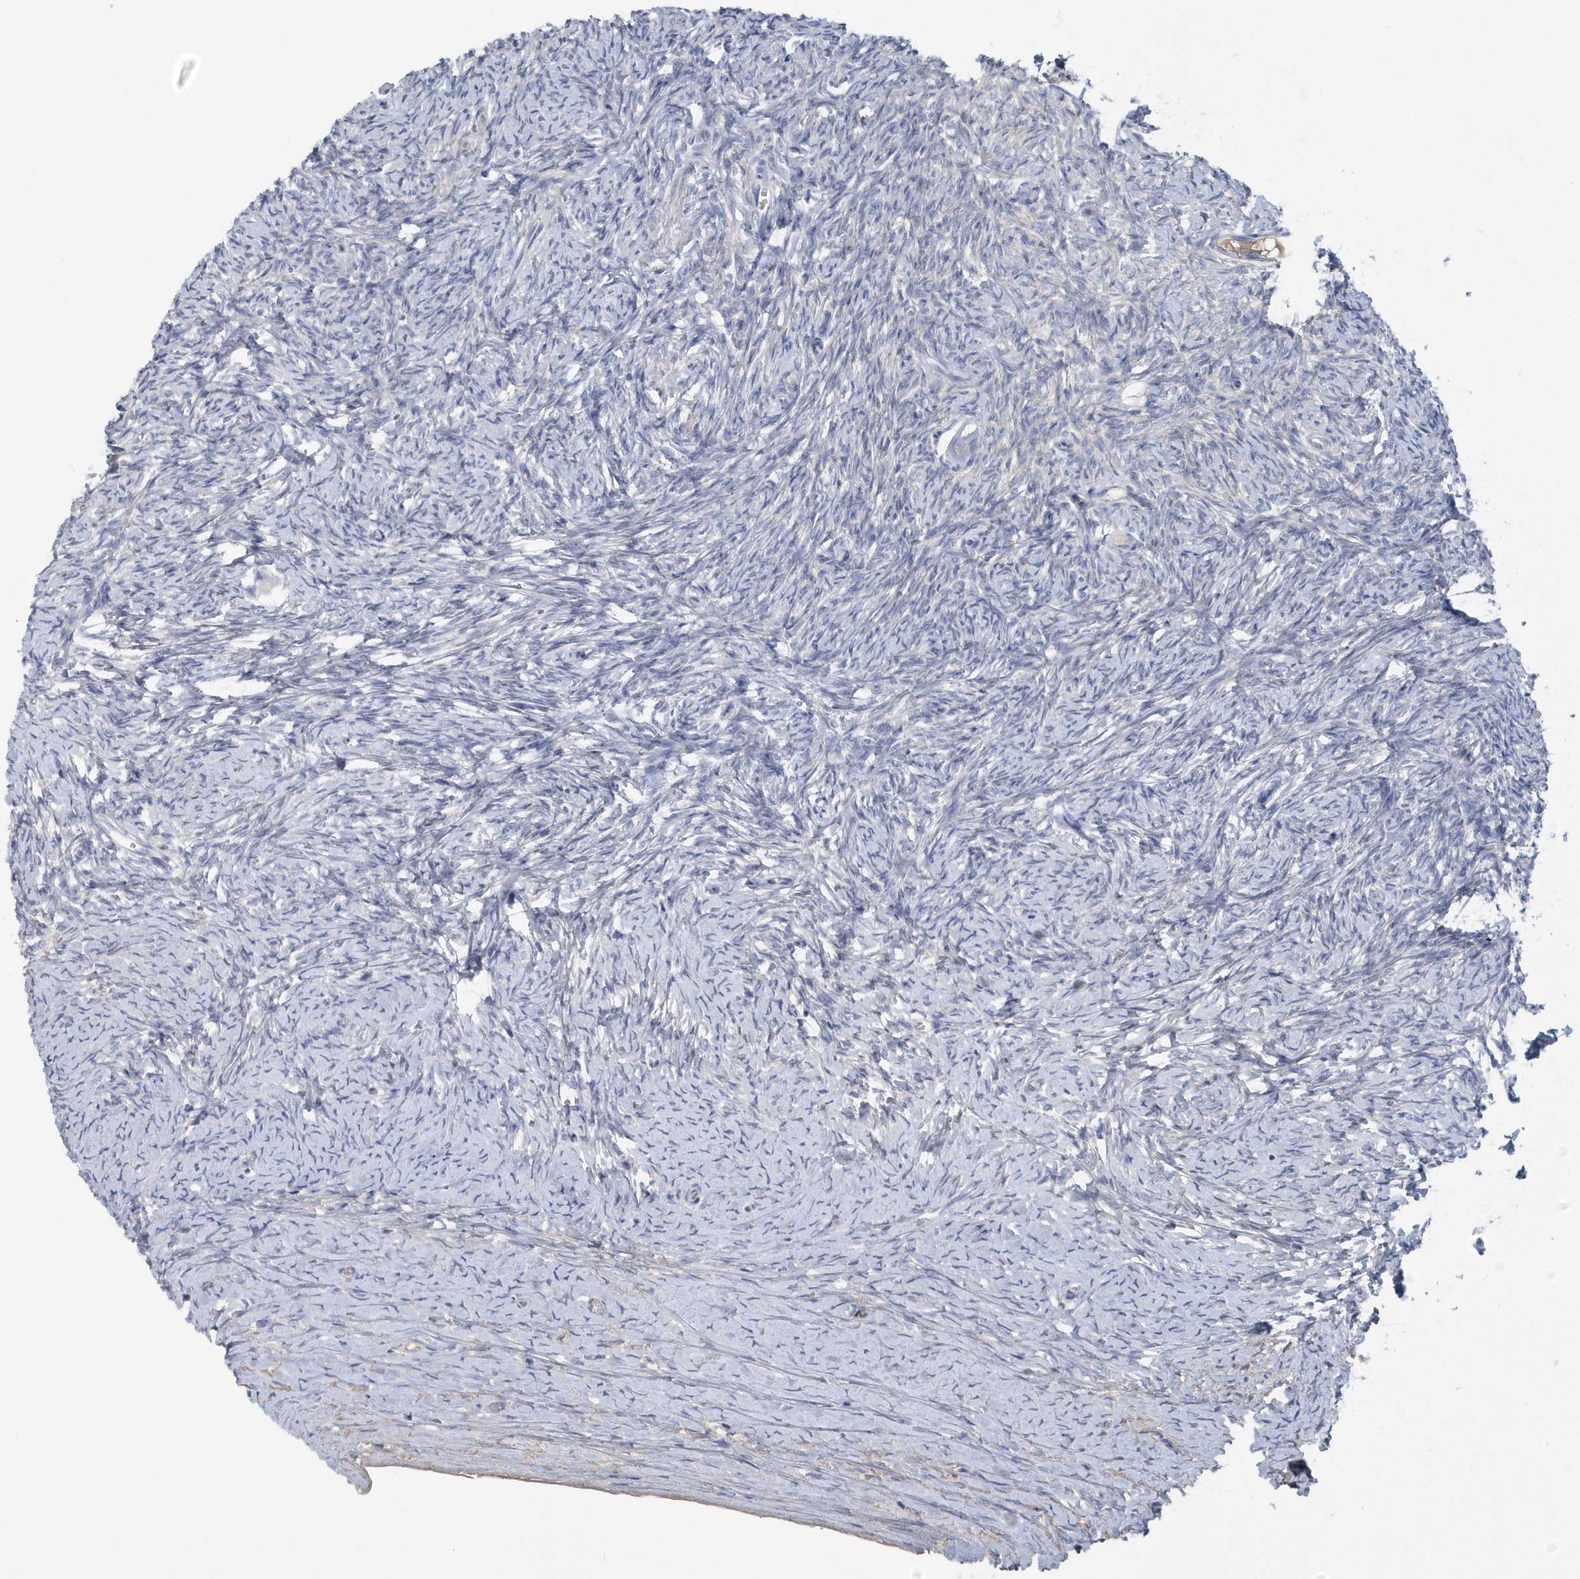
{"staining": {"intensity": "negative", "quantity": "none", "location": "none"}, "tissue": "ovary", "cell_type": "Ovarian stroma cells", "image_type": "normal", "snomed": [{"axis": "morphology", "description": "Normal tissue, NOS"}, {"axis": "morphology", "description": "Developmental malformation"}, {"axis": "topography", "description": "Ovary"}], "caption": "The immunohistochemistry micrograph has no significant staining in ovarian stroma cells of ovary.", "gene": "SPATA18", "patient": {"sex": "female", "age": 39}}